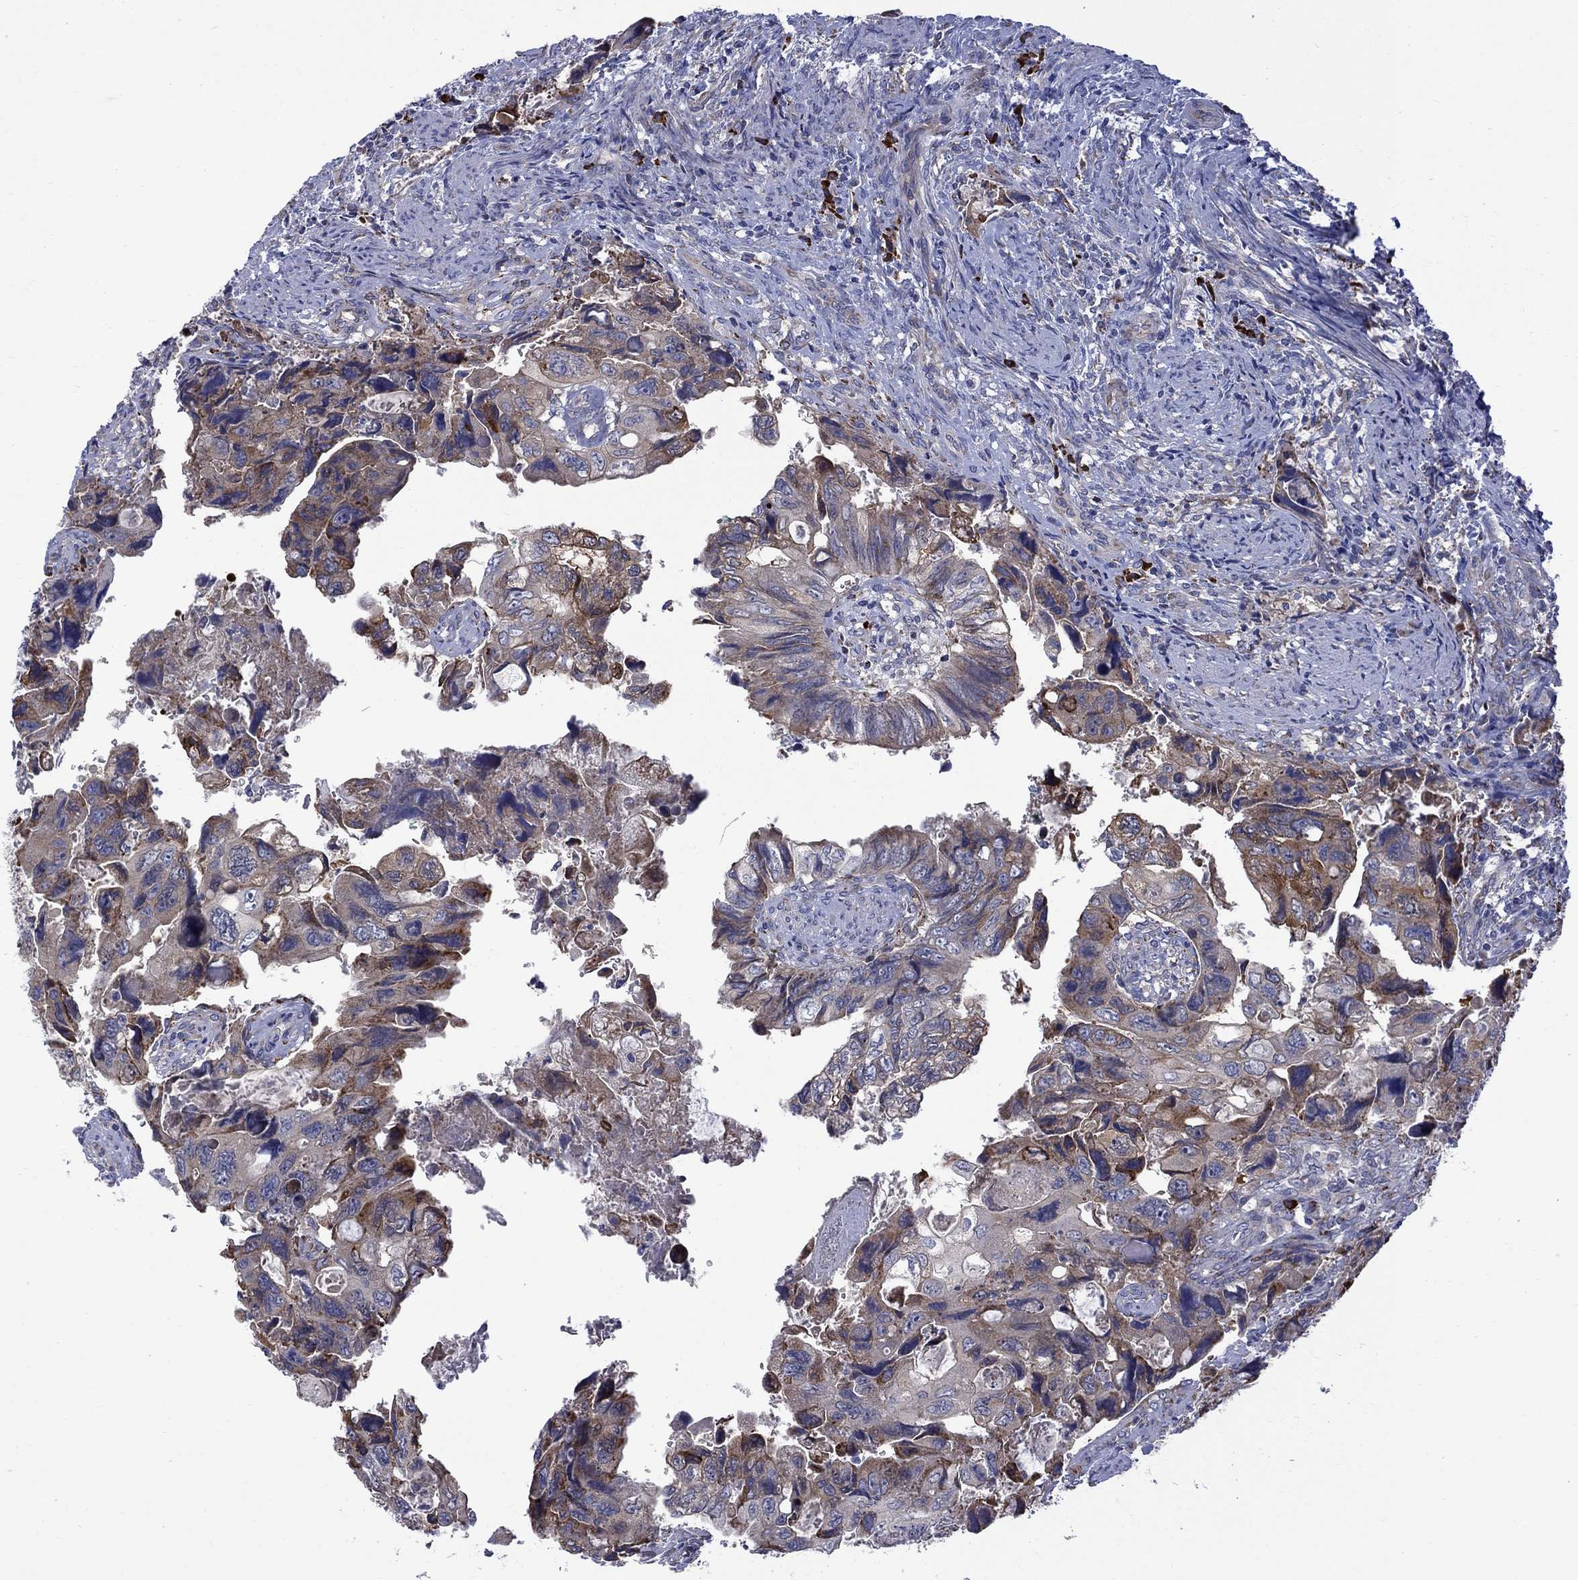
{"staining": {"intensity": "strong", "quantity": "<25%", "location": "cytoplasmic/membranous"}, "tissue": "colorectal cancer", "cell_type": "Tumor cells", "image_type": "cancer", "snomed": [{"axis": "morphology", "description": "Adenocarcinoma, NOS"}, {"axis": "topography", "description": "Rectum"}], "caption": "Protein analysis of adenocarcinoma (colorectal) tissue displays strong cytoplasmic/membranous staining in approximately <25% of tumor cells. (IHC, brightfield microscopy, high magnification).", "gene": "ASNS", "patient": {"sex": "male", "age": 62}}